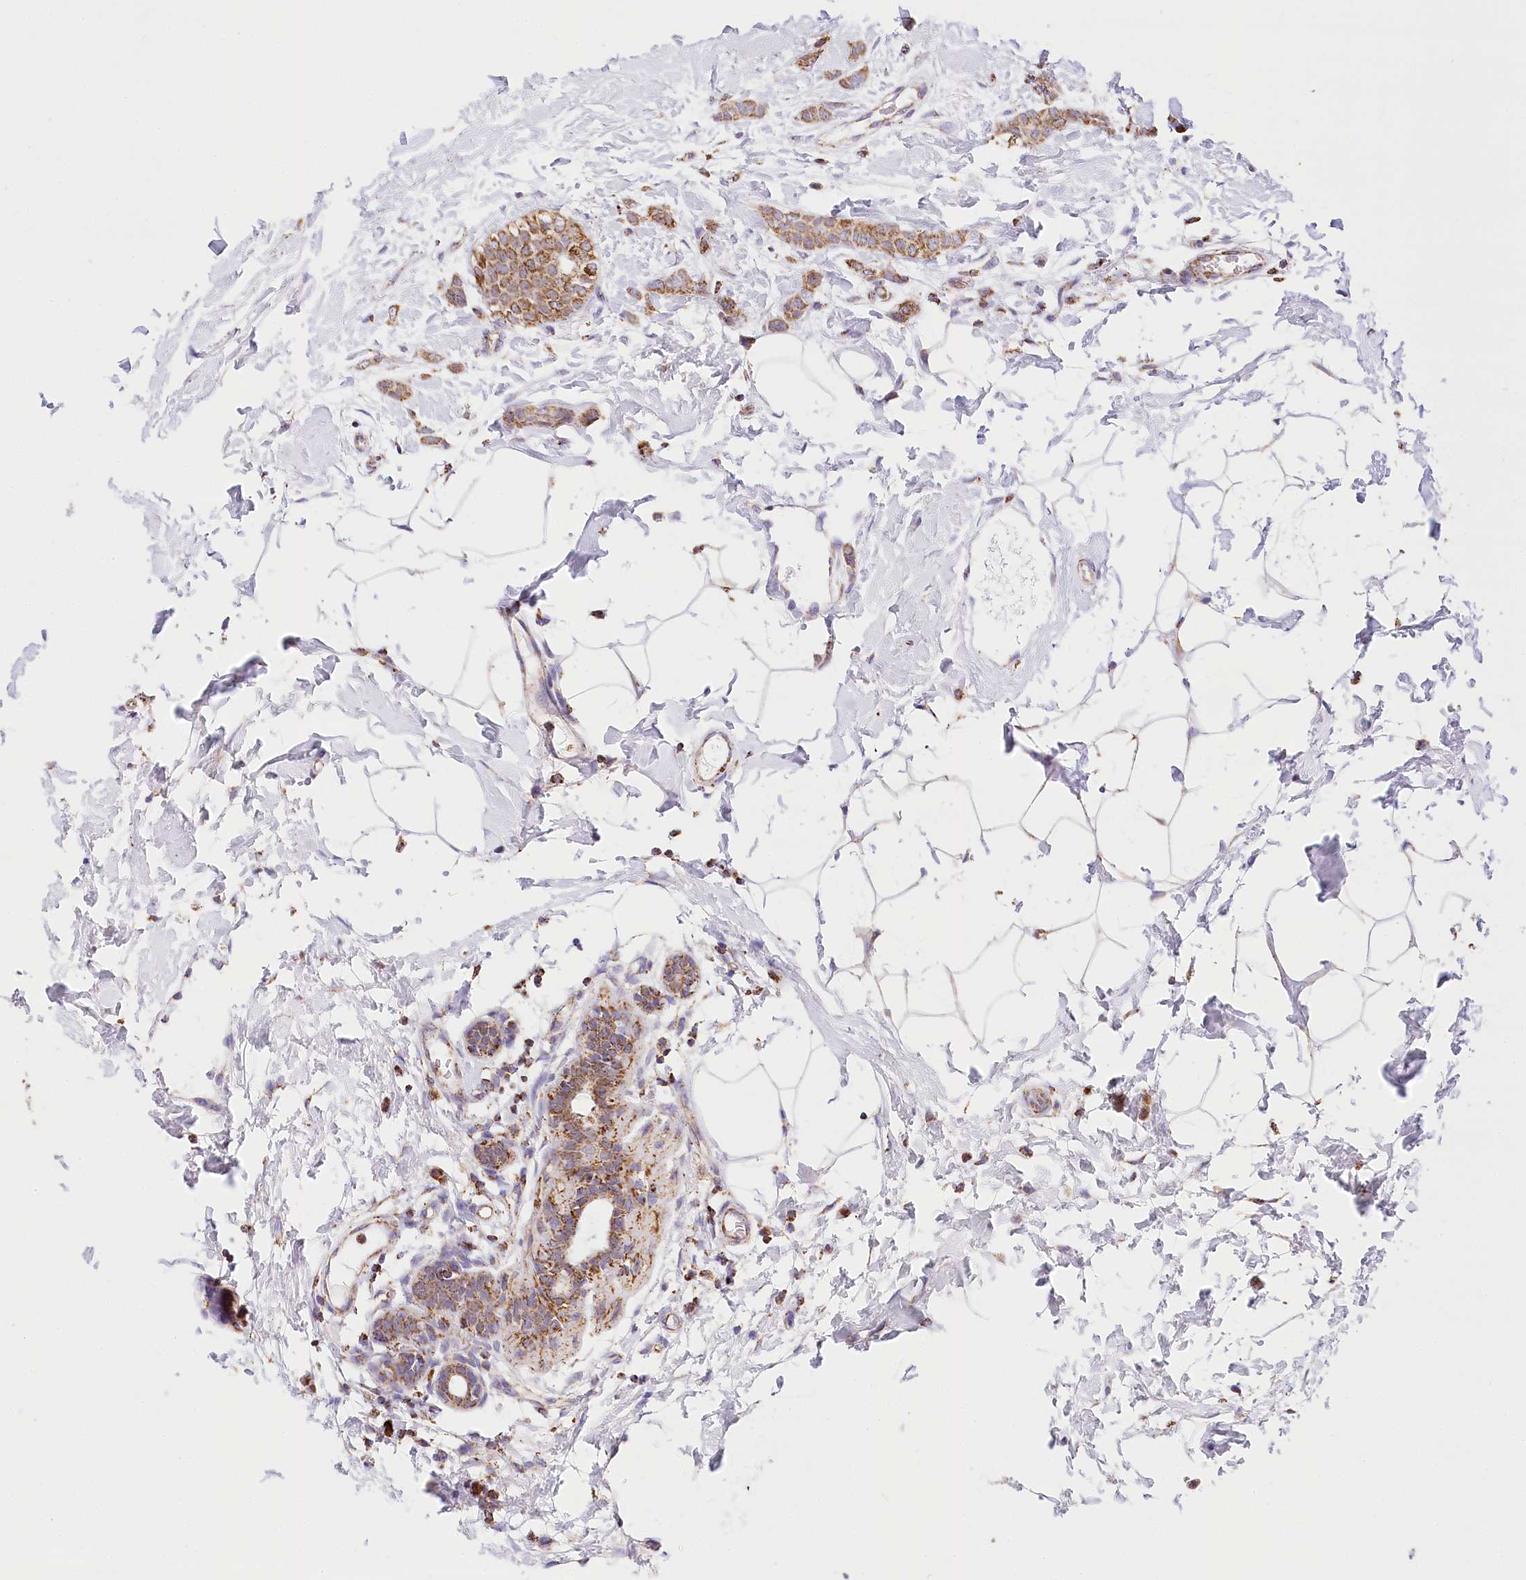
{"staining": {"intensity": "moderate", "quantity": ">75%", "location": "cytoplasmic/membranous"}, "tissue": "breast cancer", "cell_type": "Tumor cells", "image_type": "cancer", "snomed": [{"axis": "morphology", "description": "Lobular carcinoma, in situ"}, {"axis": "morphology", "description": "Lobular carcinoma"}, {"axis": "topography", "description": "Breast"}], "caption": "Protein expression analysis of breast cancer (lobular carcinoma) shows moderate cytoplasmic/membranous positivity in about >75% of tumor cells.", "gene": "LSS", "patient": {"sex": "female", "age": 41}}